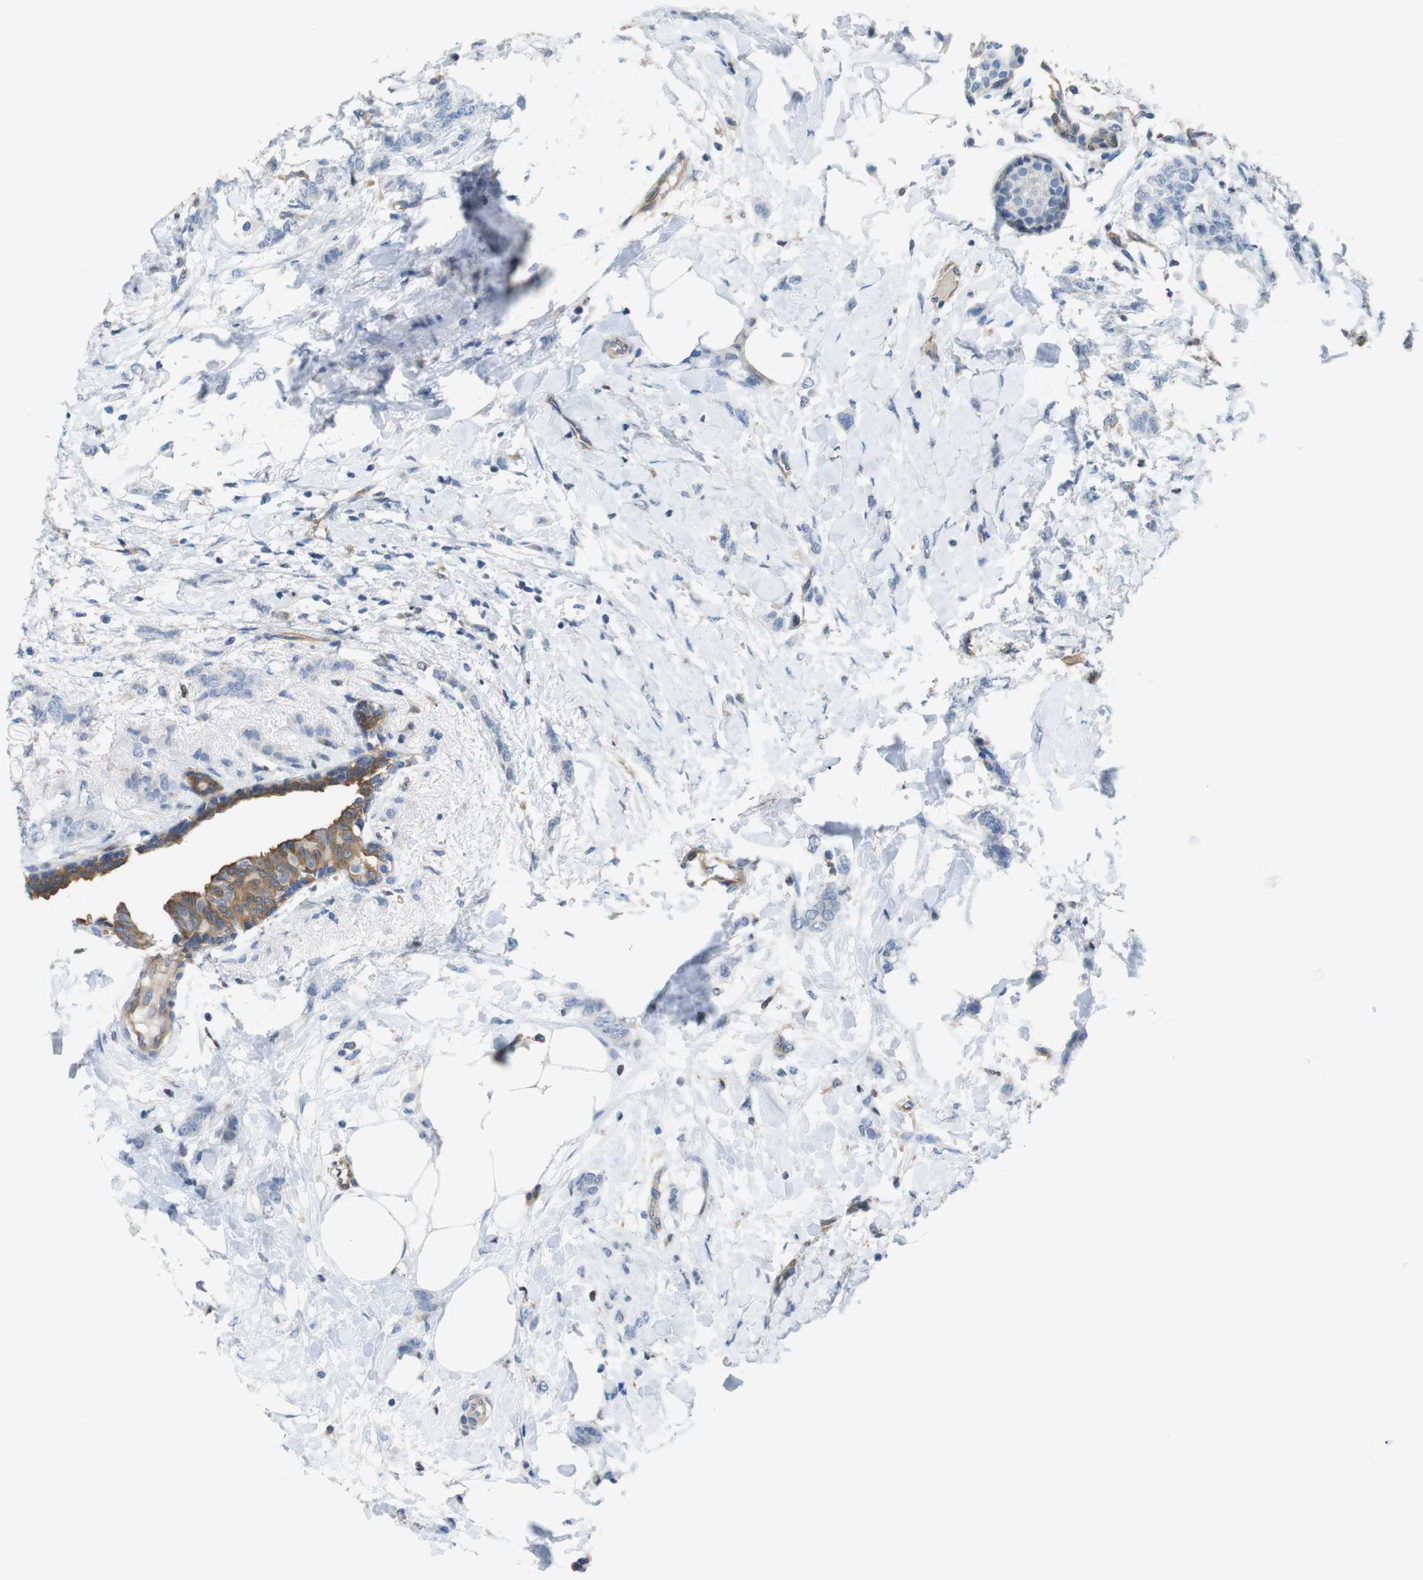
{"staining": {"intensity": "negative", "quantity": "none", "location": "none"}, "tissue": "breast cancer", "cell_type": "Tumor cells", "image_type": "cancer", "snomed": [{"axis": "morphology", "description": "Lobular carcinoma, in situ"}, {"axis": "morphology", "description": "Lobular carcinoma"}, {"axis": "topography", "description": "Breast"}], "caption": "The IHC histopathology image has no significant expression in tumor cells of breast cancer (lobular carcinoma in situ) tissue.", "gene": "PCDH10", "patient": {"sex": "female", "age": 41}}